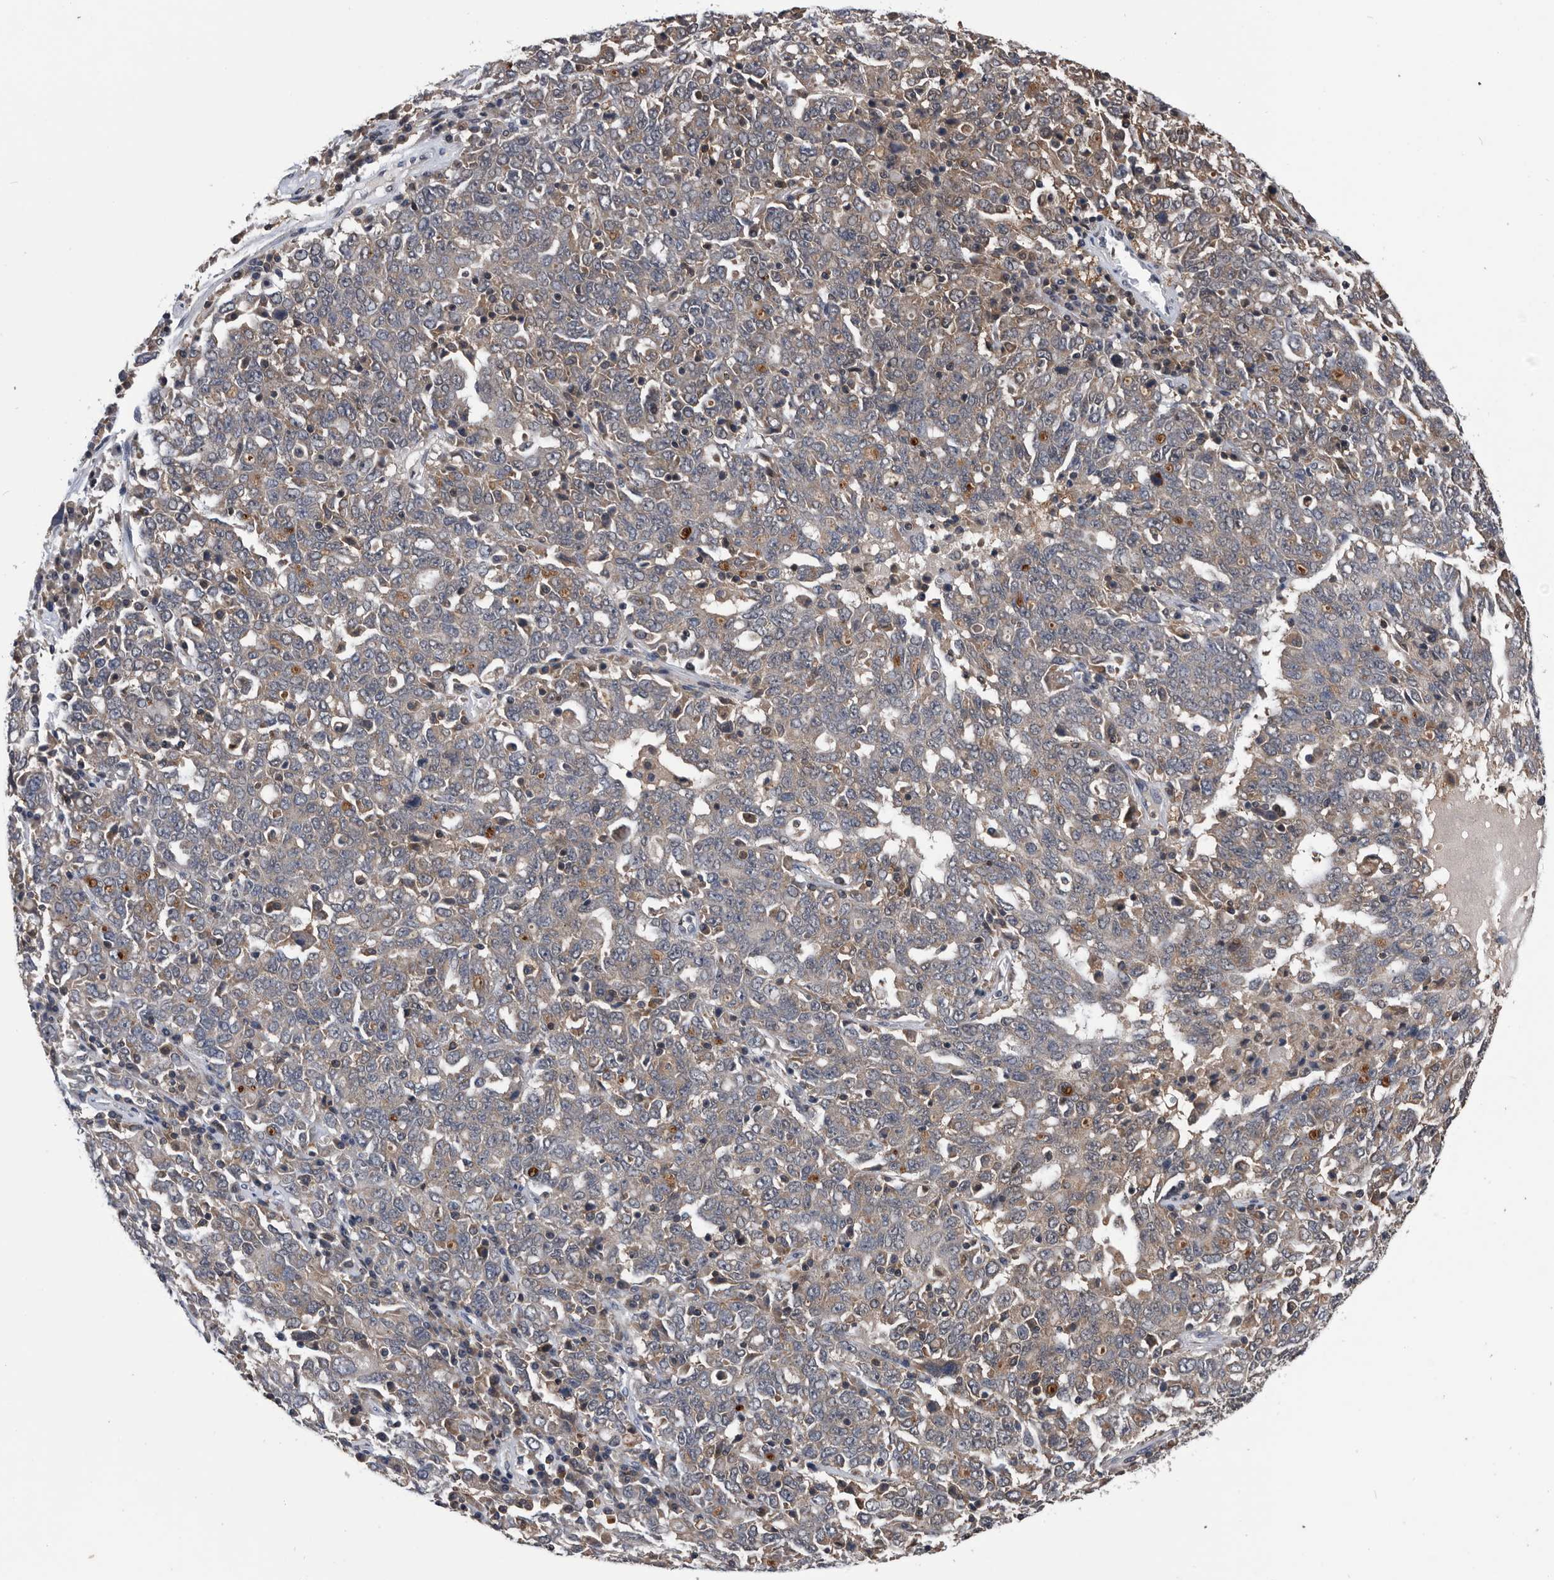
{"staining": {"intensity": "weak", "quantity": ">75%", "location": "cytoplasmic/membranous"}, "tissue": "ovarian cancer", "cell_type": "Tumor cells", "image_type": "cancer", "snomed": [{"axis": "morphology", "description": "Carcinoma, endometroid"}, {"axis": "topography", "description": "Ovary"}], "caption": "Brown immunohistochemical staining in human ovarian cancer (endometroid carcinoma) demonstrates weak cytoplasmic/membranous positivity in approximately >75% of tumor cells.", "gene": "NRBP1", "patient": {"sex": "female", "age": 62}}